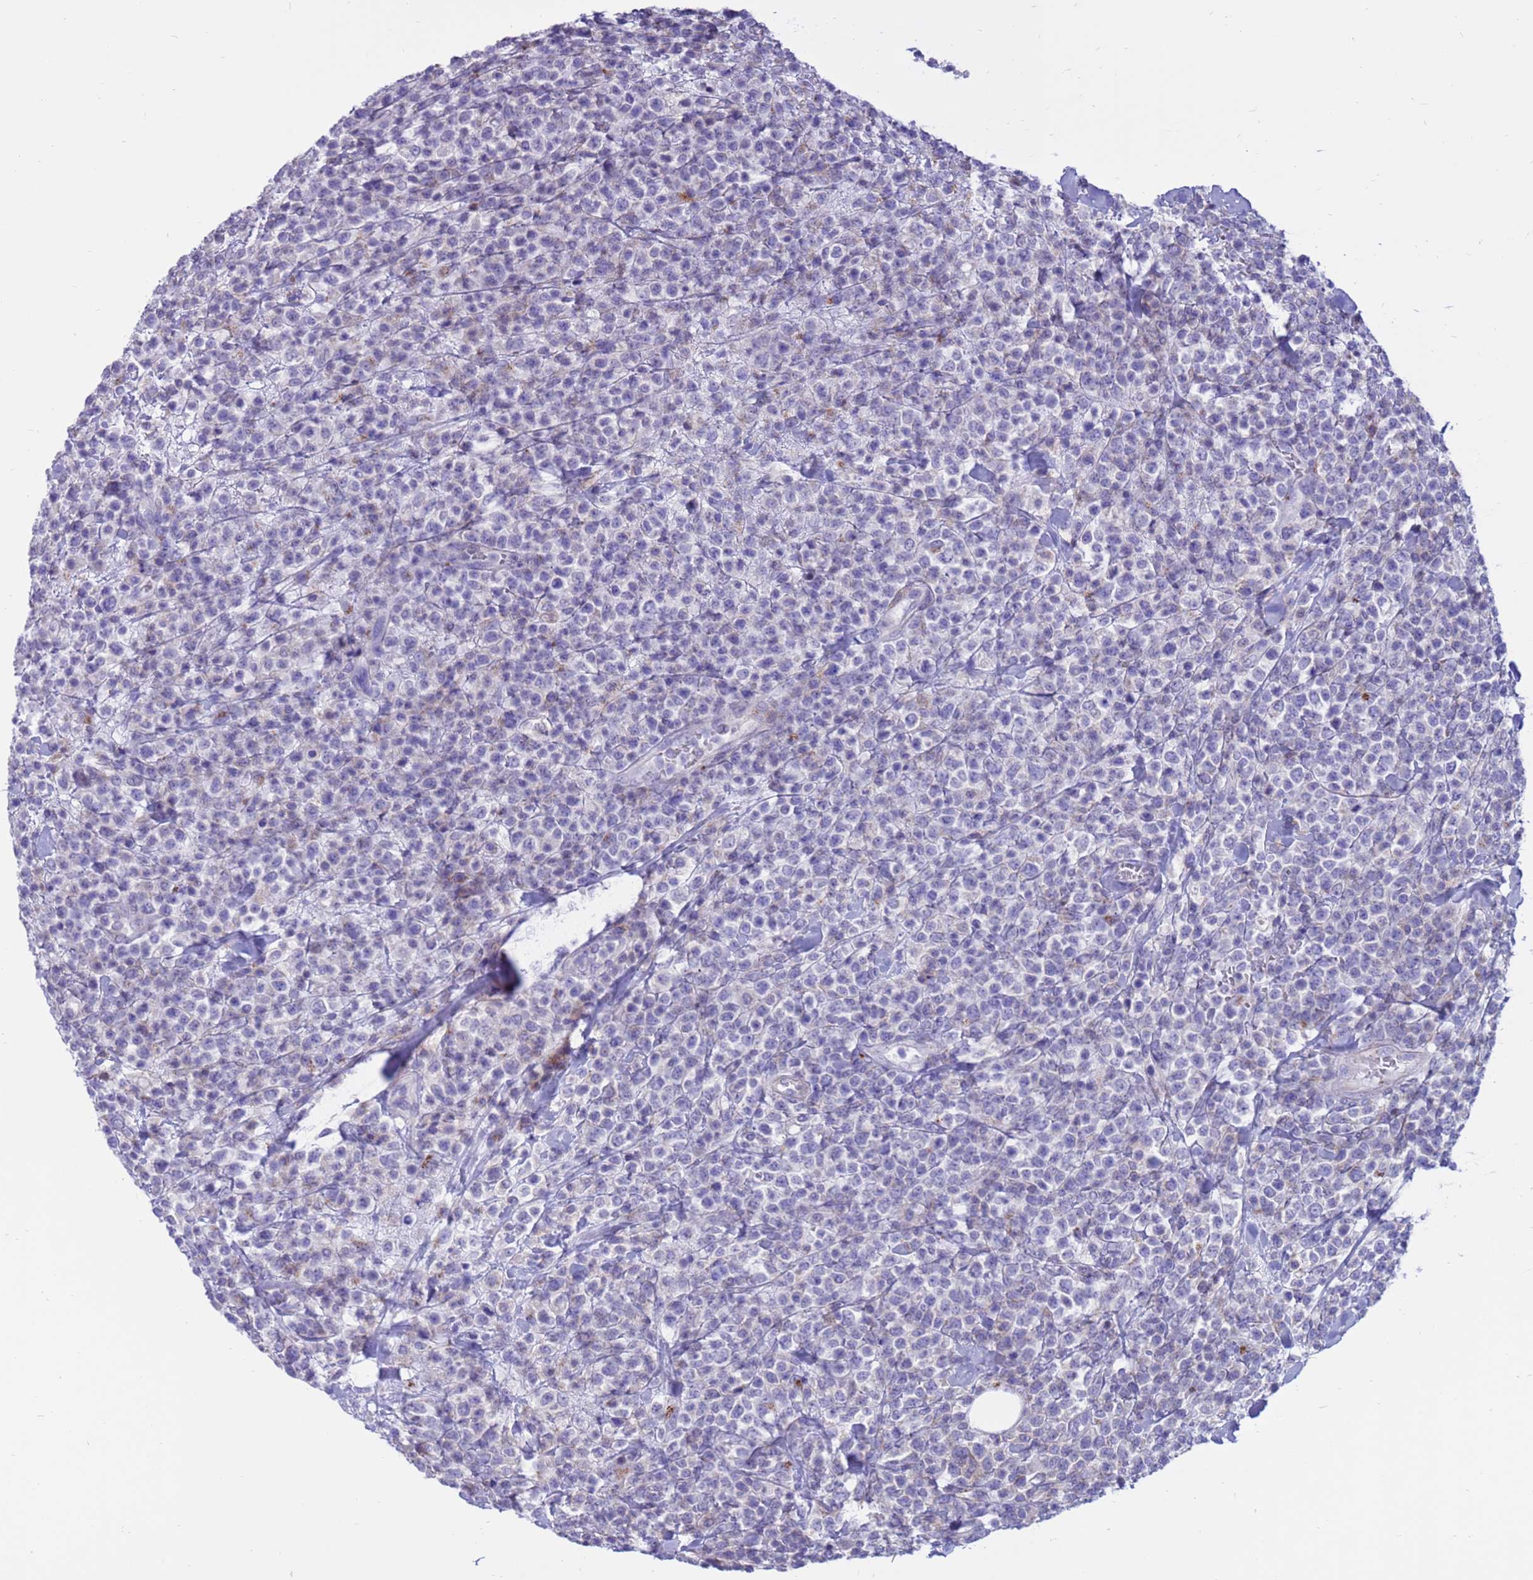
{"staining": {"intensity": "negative", "quantity": "none", "location": "none"}, "tissue": "lymphoma", "cell_type": "Tumor cells", "image_type": "cancer", "snomed": [{"axis": "morphology", "description": "Malignant lymphoma, non-Hodgkin's type, High grade"}, {"axis": "topography", "description": "Colon"}], "caption": "This photomicrograph is of high-grade malignant lymphoma, non-Hodgkin's type stained with immunohistochemistry (IHC) to label a protein in brown with the nuclei are counter-stained blue. There is no expression in tumor cells. The staining is performed using DAB brown chromogen with nuclei counter-stained in using hematoxylin.", "gene": "PDE10A", "patient": {"sex": "female", "age": 53}}